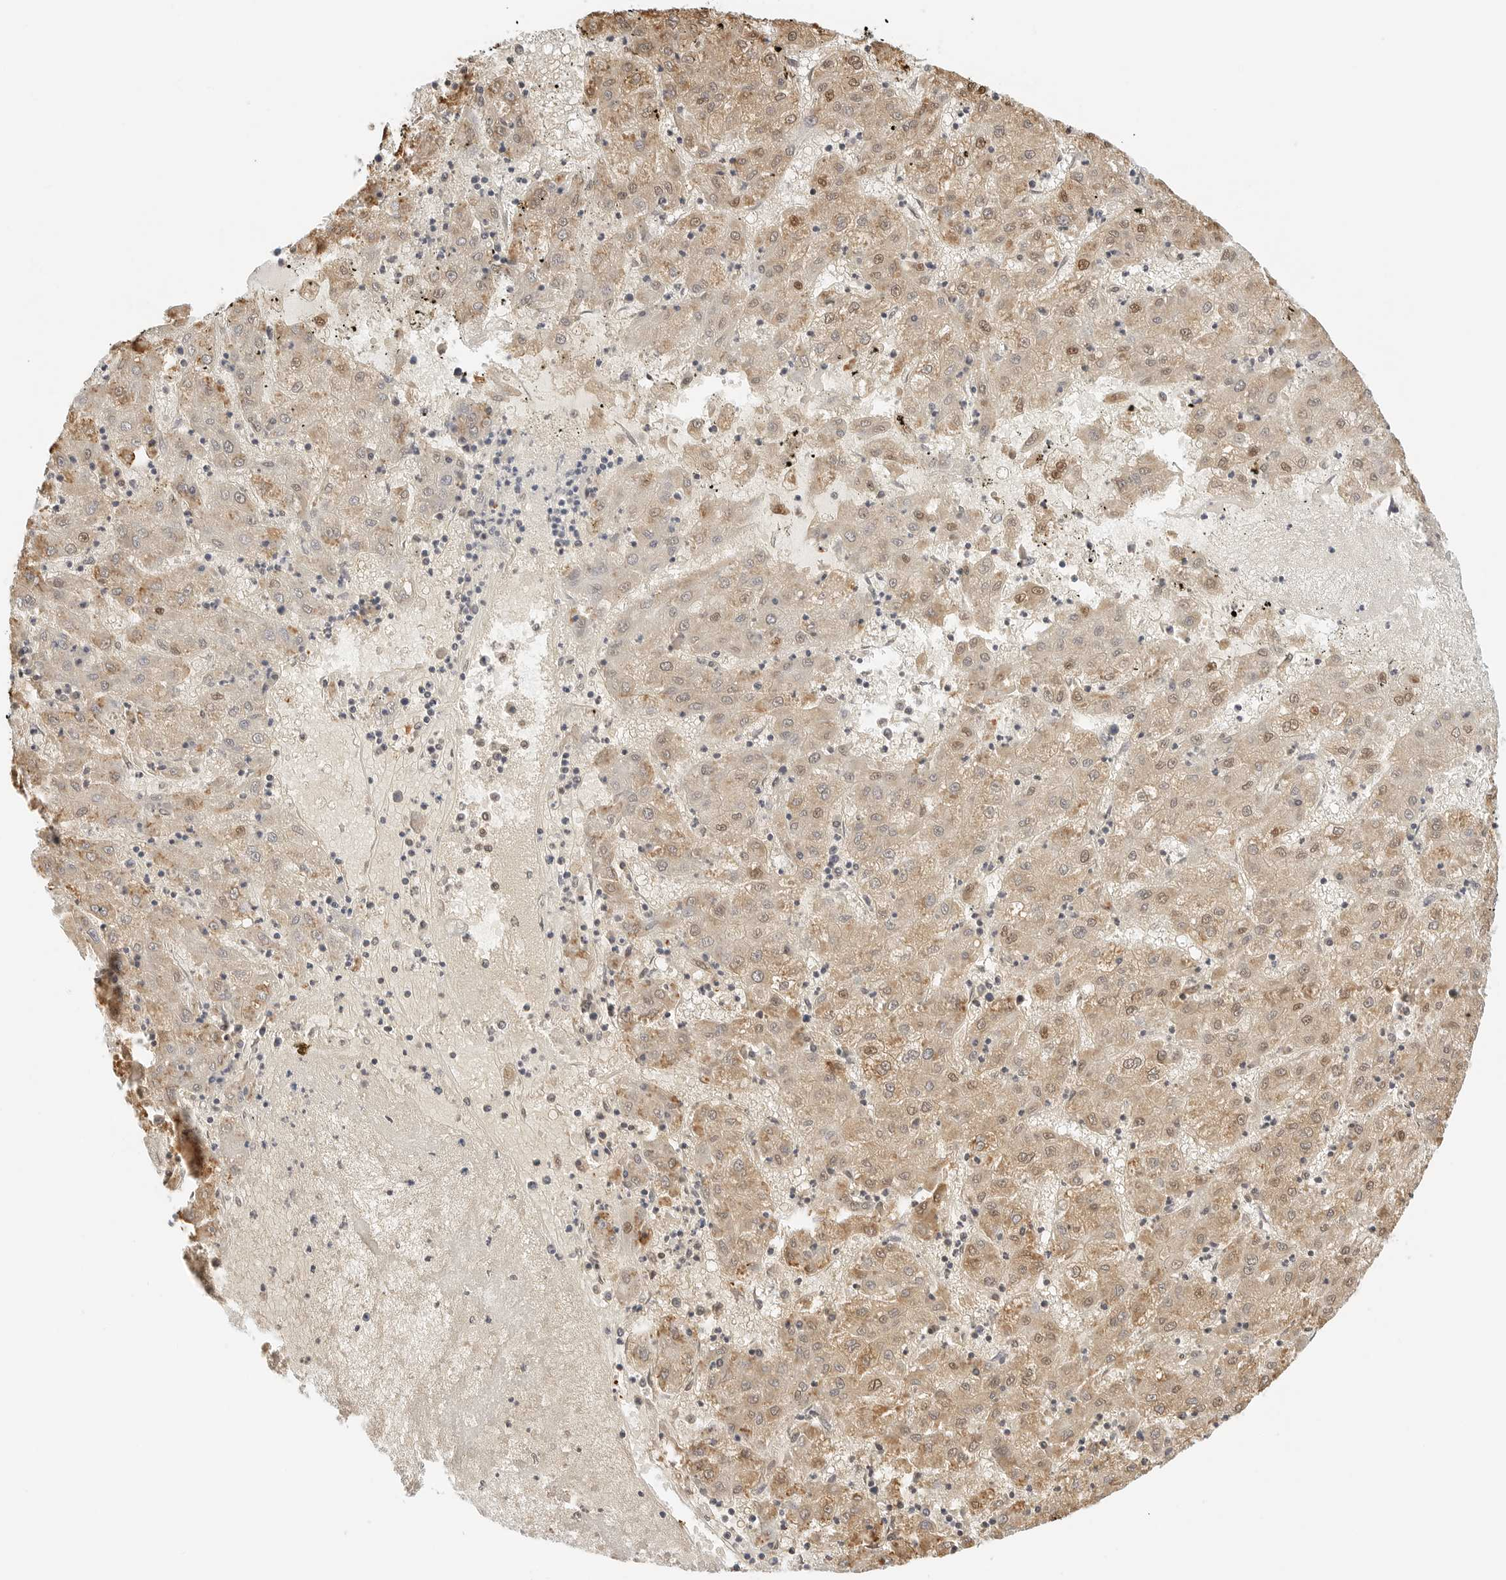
{"staining": {"intensity": "moderate", "quantity": ">75%", "location": "cytoplasmic/membranous"}, "tissue": "liver cancer", "cell_type": "Tumor cells", "image_type": "cancer", "snomed": [{"axis": "morphology", "description": "Carcinoma, Hepatocellular, NOS"}, {"axis": "topography", "description": "Liver"}], "caption": "Tumor cells display medium levels of moderate cytoplasmic/membranous staining in about >75% of cells in hepatocellular carcinoma (liver). The staining was performed using DAB to visualize the protein expression in brown, while the nuclei were stained in blue with hematoxylin (Magnification: 20x).", "gene": "ATL1", "patient": {"sex": "male", "age": 72}}